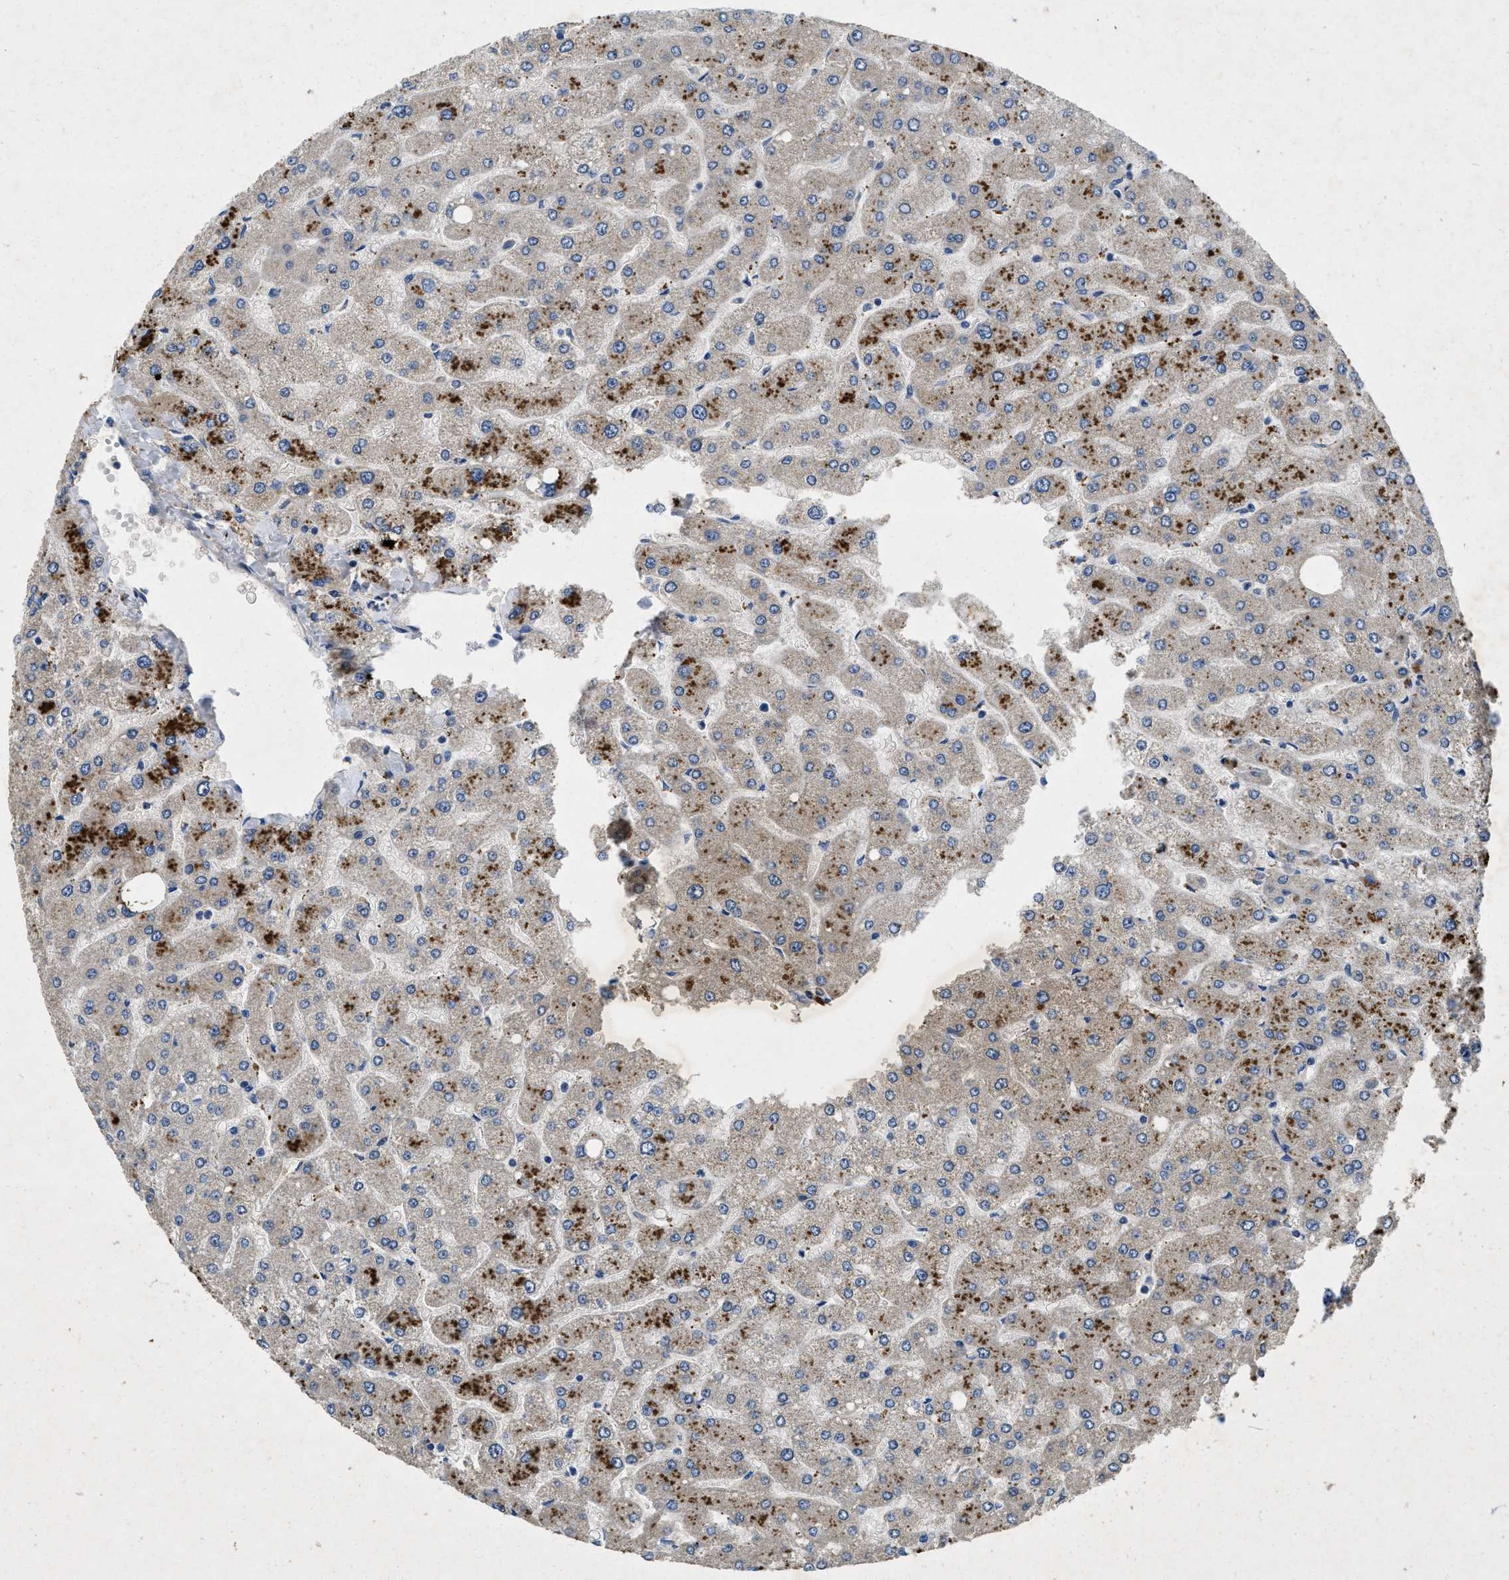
{"staining": {"intensity": "strong", "quantity": "25%-75%", "location": "cytoplasmic/membranous"}, "tissue": "liver", "cell_type": "Hepatocytes", "image_type": "normal", "snomed": [{"axis": "morphology", "description": "Normal tissue, NOS"}, {"axis": "topography", "description": "Liver"}], "caption": "IHC staining of normal liver, which displays high levels of strong cytoplasmic/membranous positivity in approximately 25%-75% of hepatocytes indicating strong cytoplasmic/membranous protein positivity. The staining was performed using DAB (brown) for protein detection and nuclei were counterstained in hematoxylin (blue).", "gene": "HSPA12B", "patient": {"sex": "male", "age": 55}}